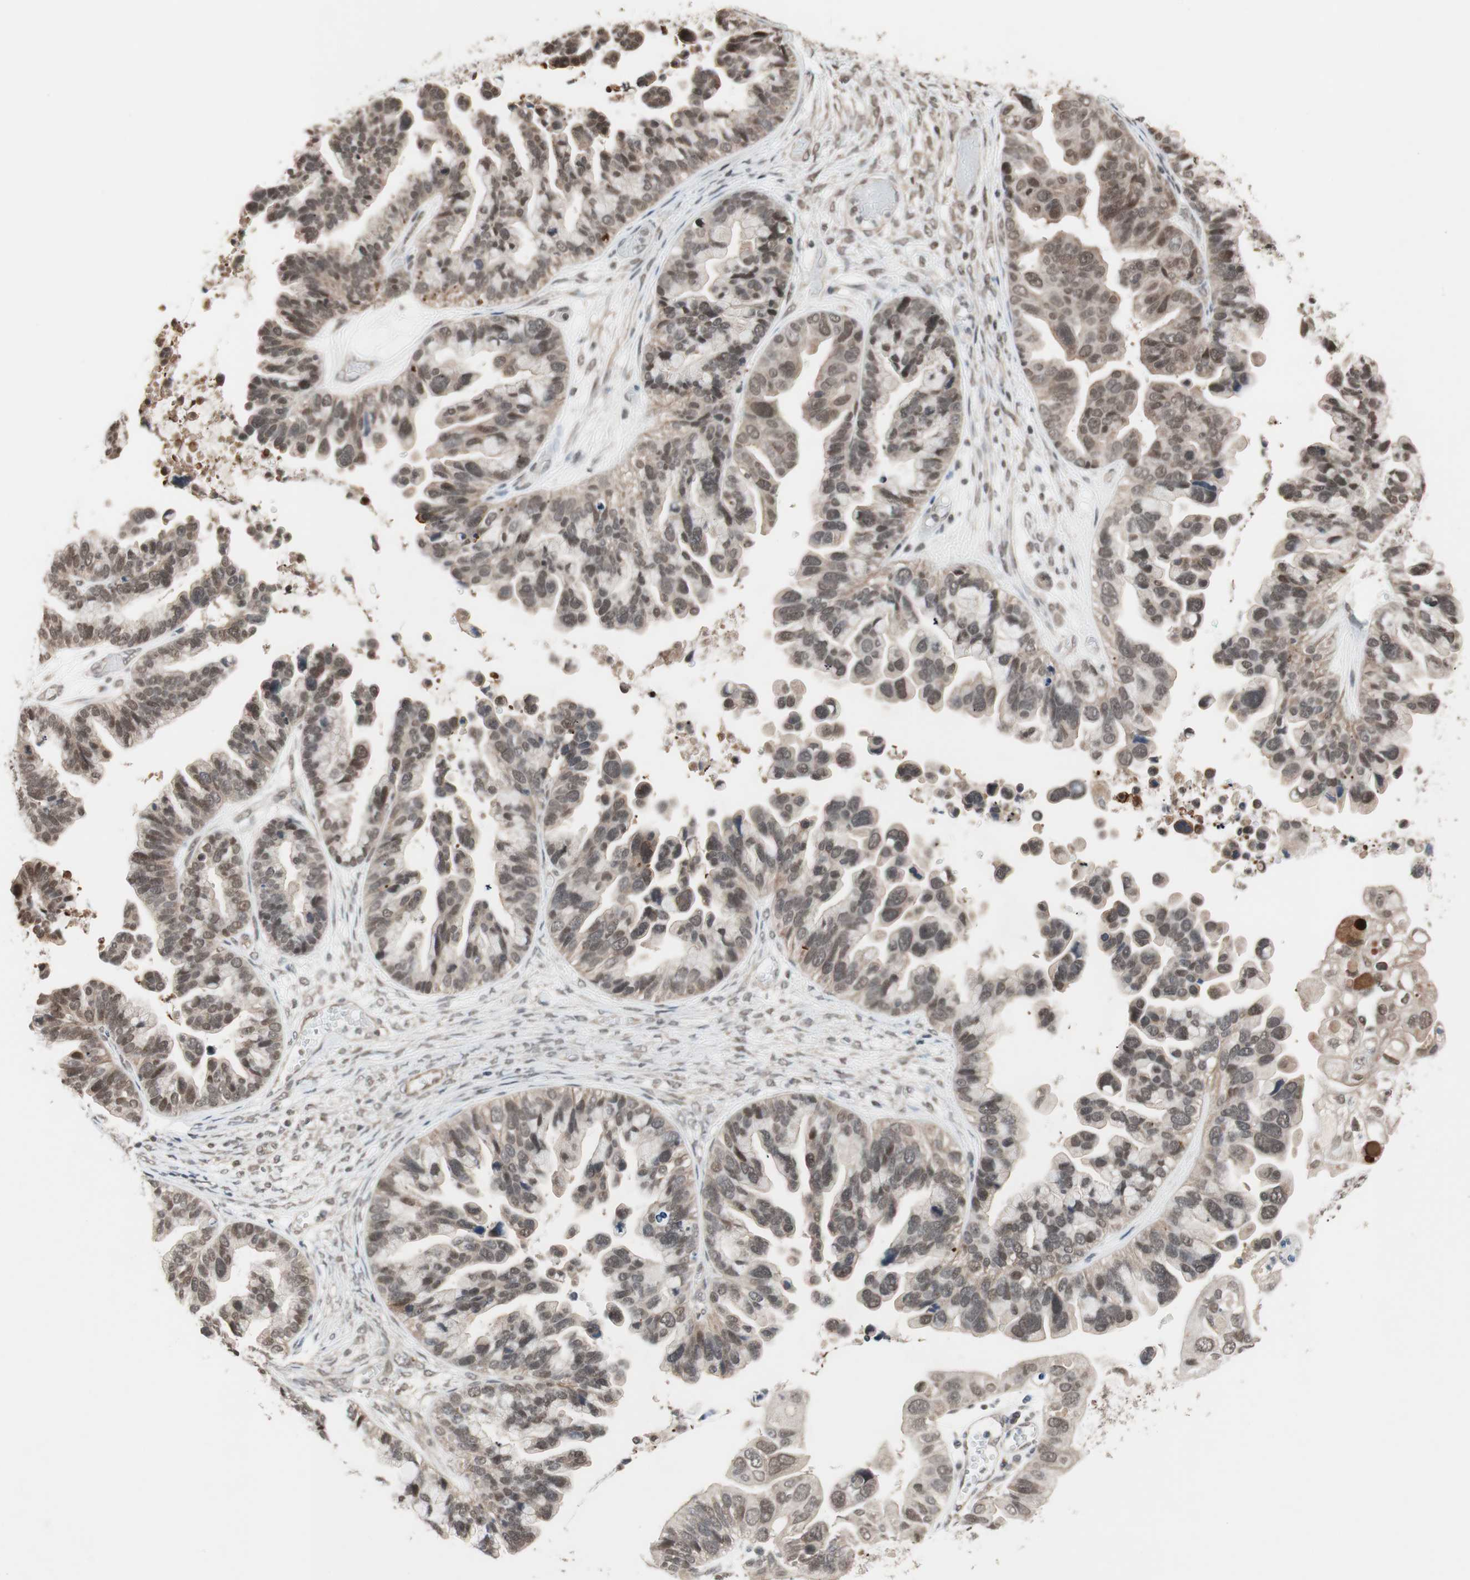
{"staining": {"intensity": "weak", "quantity": "25%-75%", "location": "nuclear"}, "tissue": "ovarian cancer", "cell_type": "Tumor cells", "image_type": "cancer", "snomed": [{"axis": "morphology", "description": "Cystadenocarcinoma, serous, NOS"}, {"axis": "topography", "description": "Ovary"}], "caption": "Immunohistochemical staining of ovarian cancer displays weak nuclear protein expression in about 25%-75% of tumor cells.", "gene": "DRAP1", "patient": {"sex": "female", "age": 56}}